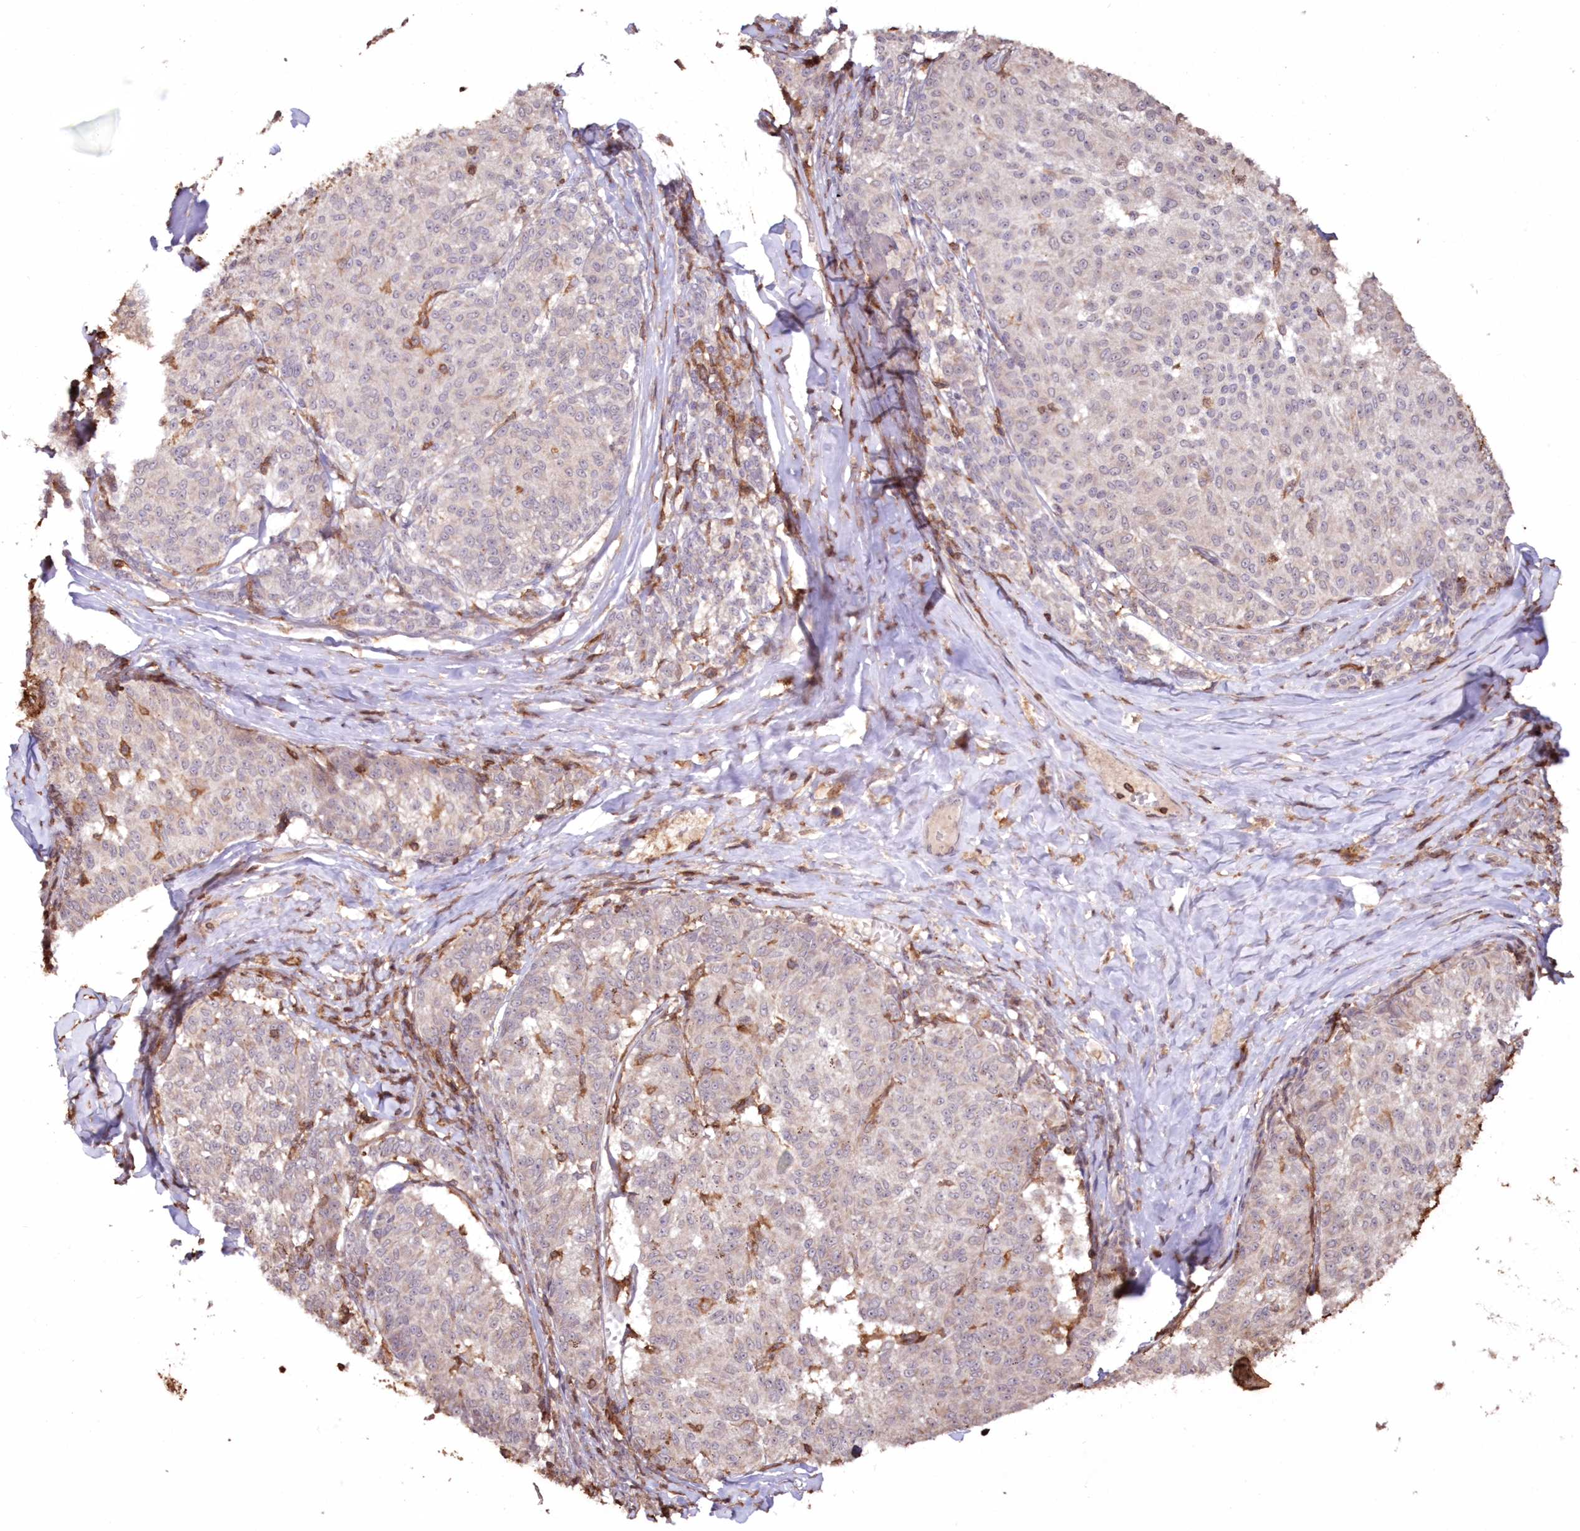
{"staining": {"intensity": "weak", "quantity": "25%-75%", "location": "cytoplasmic/membranous"}, "tissue": "melanoma", "cell_type": "Tumor cells", "image_type": "cancer", "snomed": [{"axis": "morphology", "description": "Malignant melanoma, NOS"}, {"axis": "topography", "description": "Skin"}], "caption": "A brown stain labels weak cytoplasmic/membranous expression of a protein in human malignant melanoma tumor cells.", "gene": "SNED1", "patient": {"sex": "female", "age": 72}}